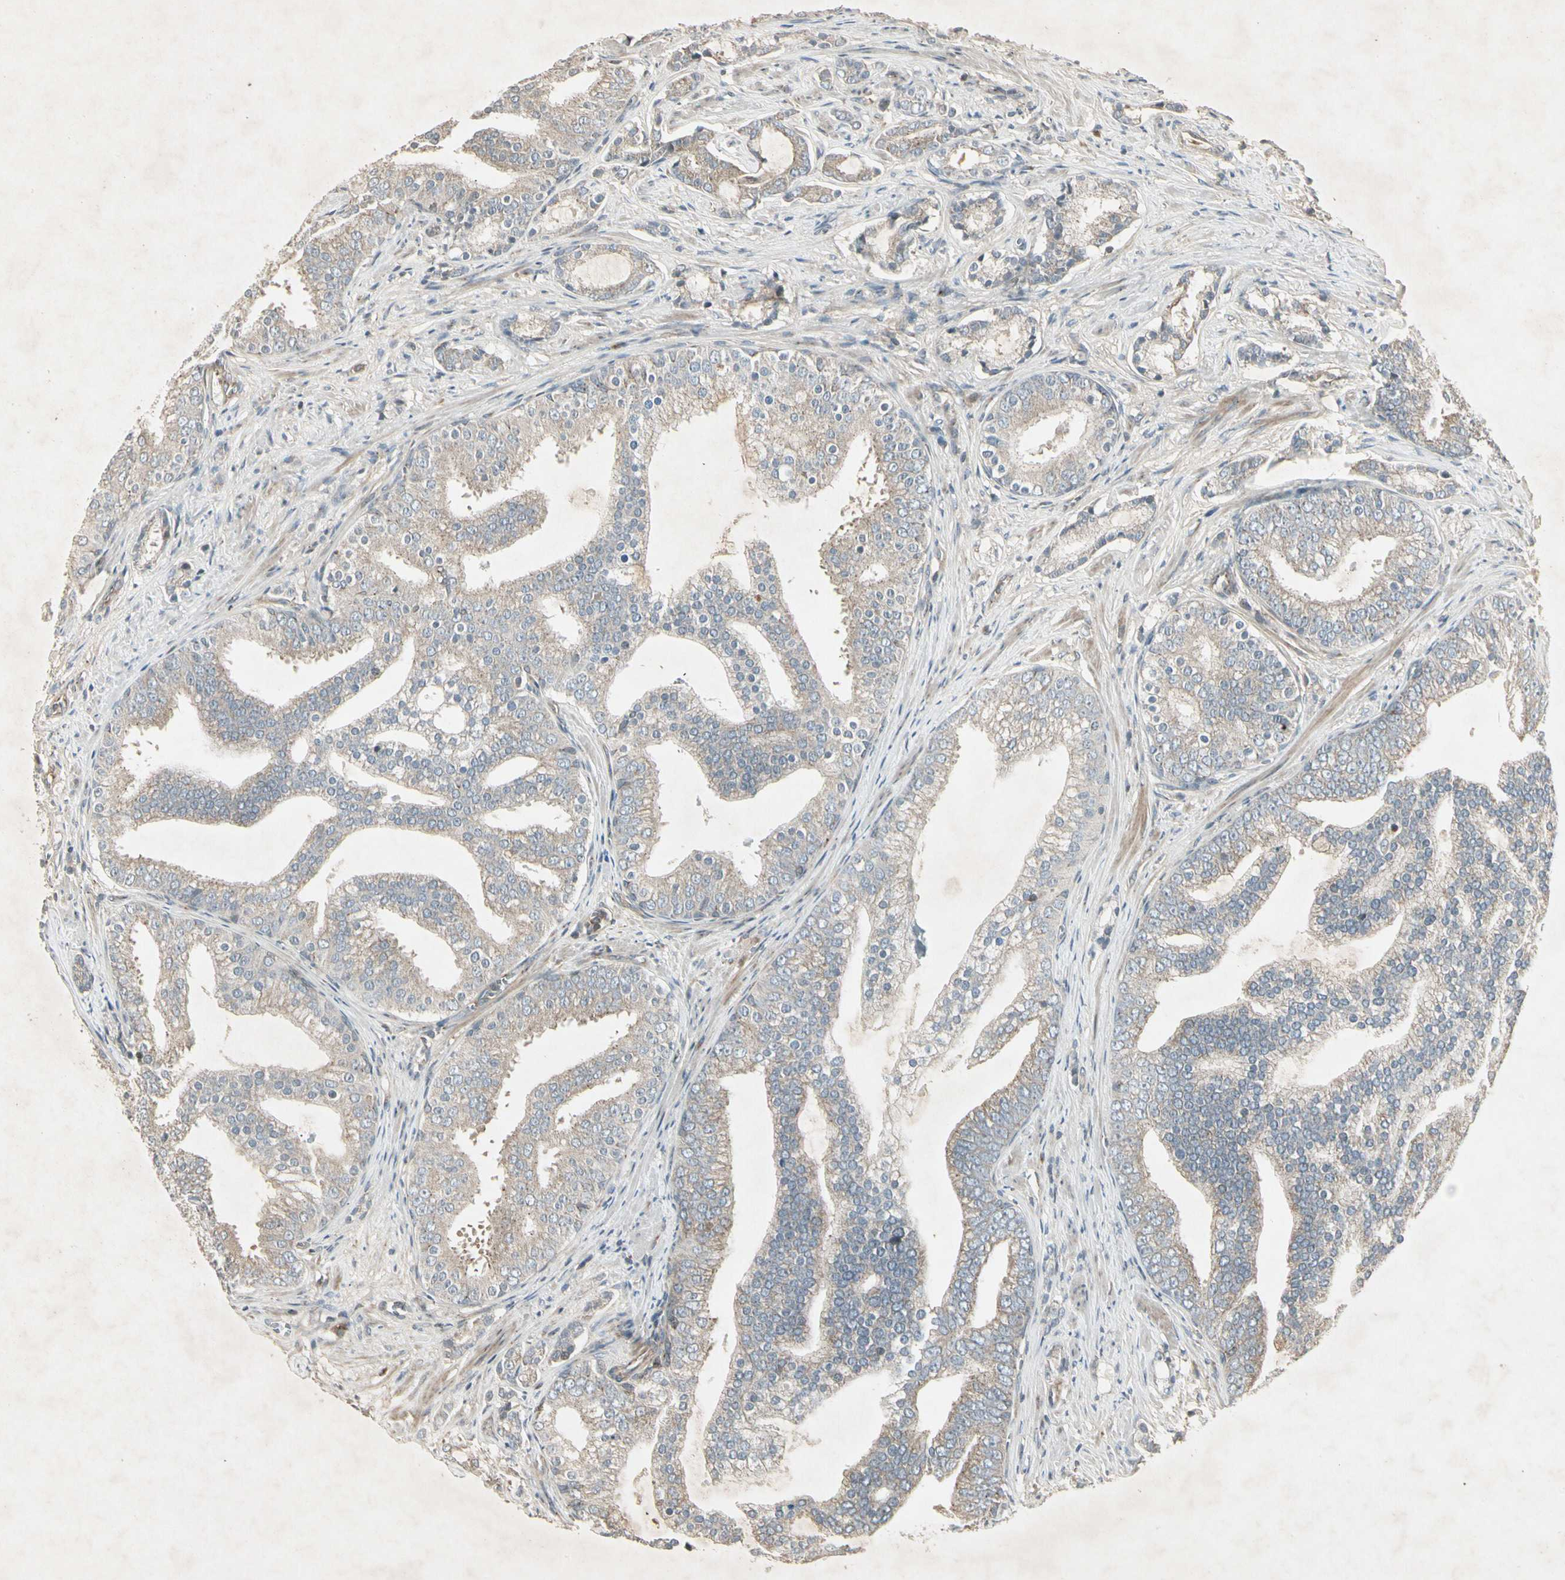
{"staining": {"intensity": "weak", "quantity": ">75%", "location": "cytoplasmic/membranous"}, "tissue": "prostate cancer", "cell_type": "Tumor cells", "image_type": "cancer", "snomed": [{"axis": "morphology", "description": "Adenocarcinoma, Low grade"}, {"axis": "topography", "description": "Prostate"}], "caption": "Immunohistochemistry of prostate adenocarcinoma (low-grade) reveals low levels of weak cytoplasmic/membranous staining in about >75% of tumor cells.", "gene": "TEK", "patient": {"sex": "male", "age": 58}}